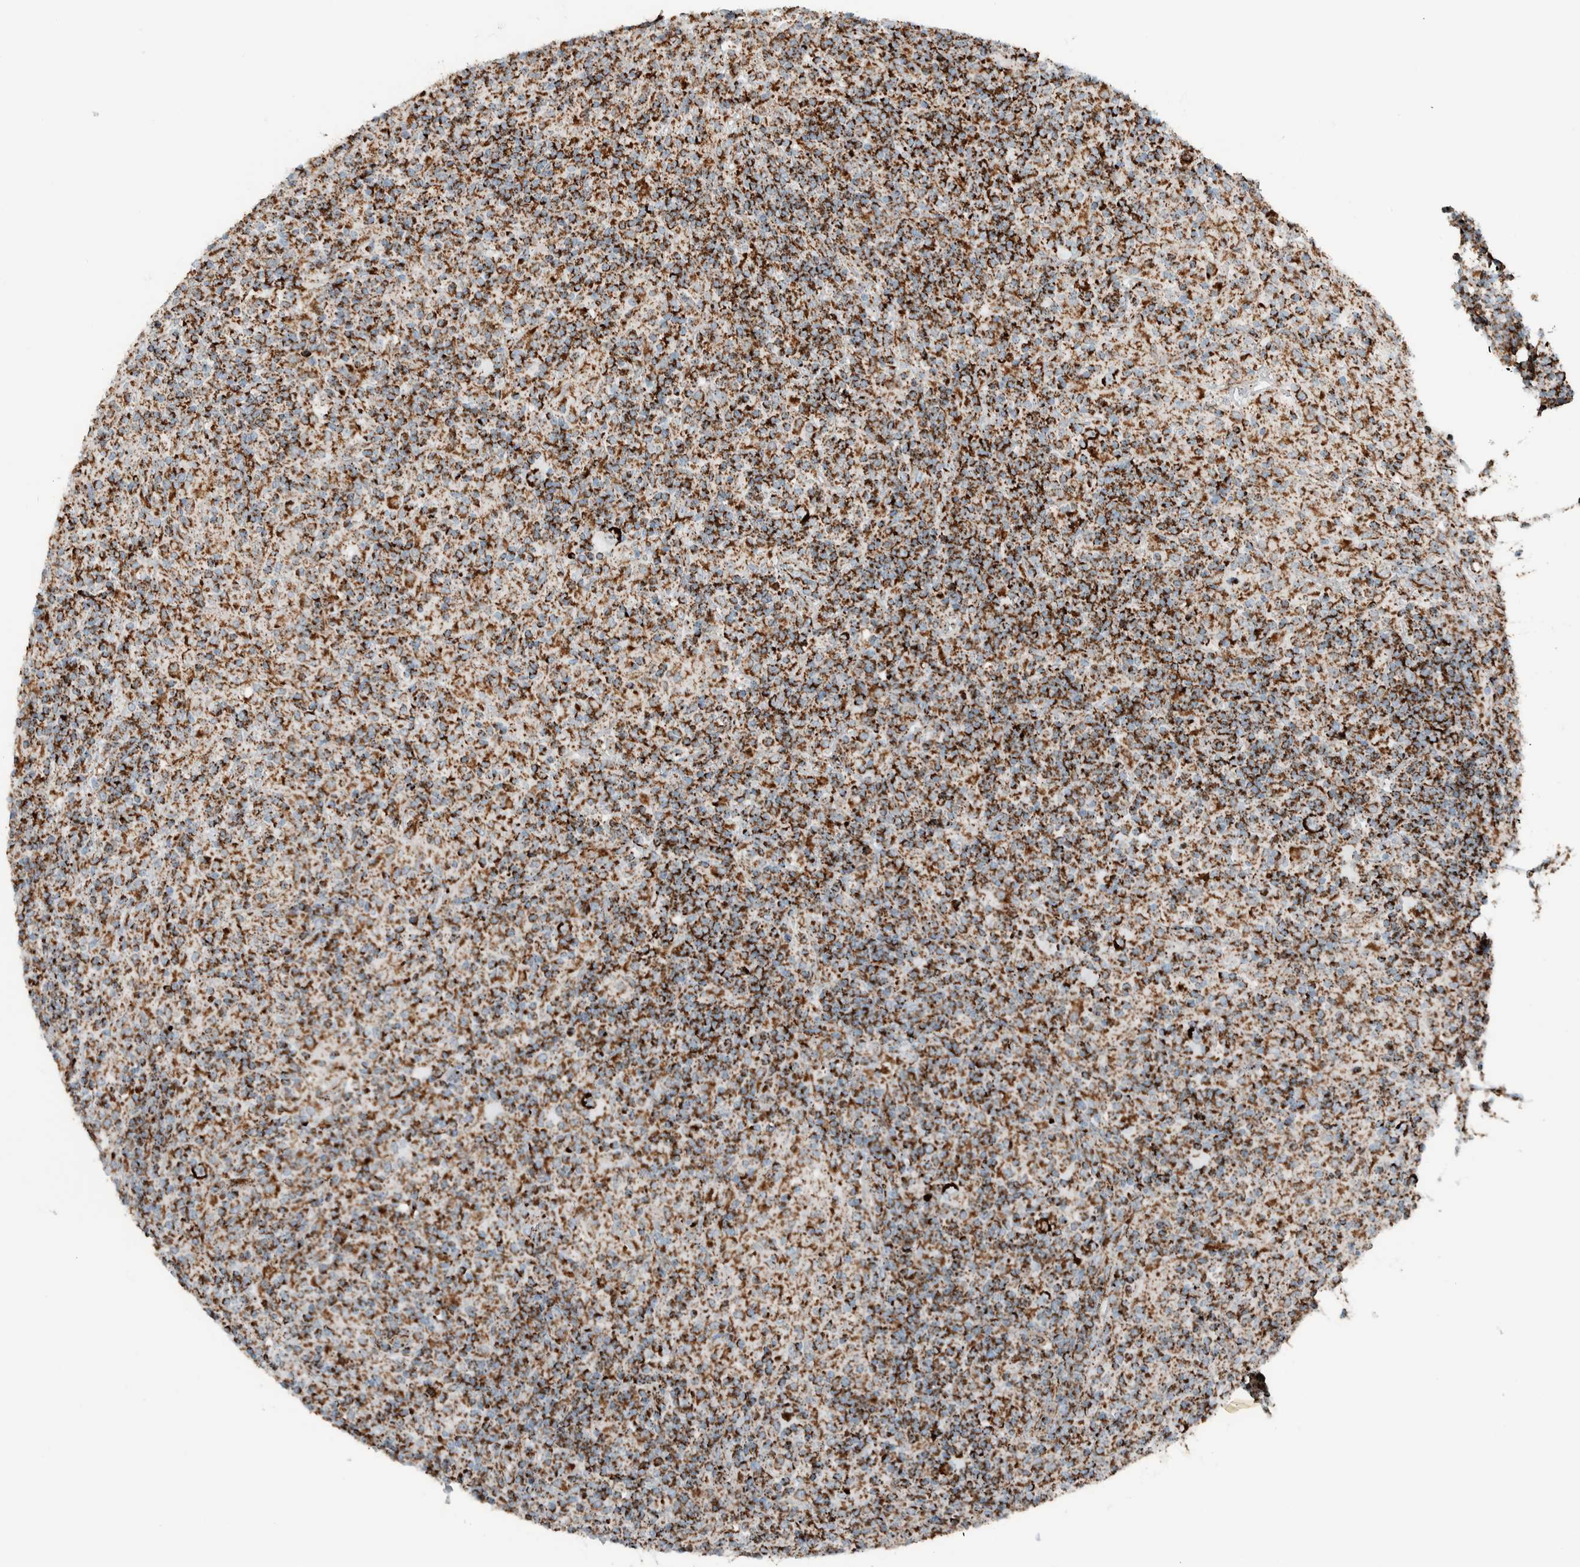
{"staining": {"intensity": "strong", "quantity": ">75%", "location": "cytoplasmic/membranous"}, "tissue": "lymphoma", "cell_type": "Tumor cells", "image_type": "cancer", "snomed": [{"axis": "morphology", "description": "Hodgkin's disease, NOS"}, {"axis": "topography", "description": "Lymph node"}], "caption": "Strong cytoplasmic/membranous staining for a protein is seen in approximately >75% of tumor cells of lymphoma using IHC.", "gene": "CNTROB", "patient": {"sex": "male", "age": 70}}